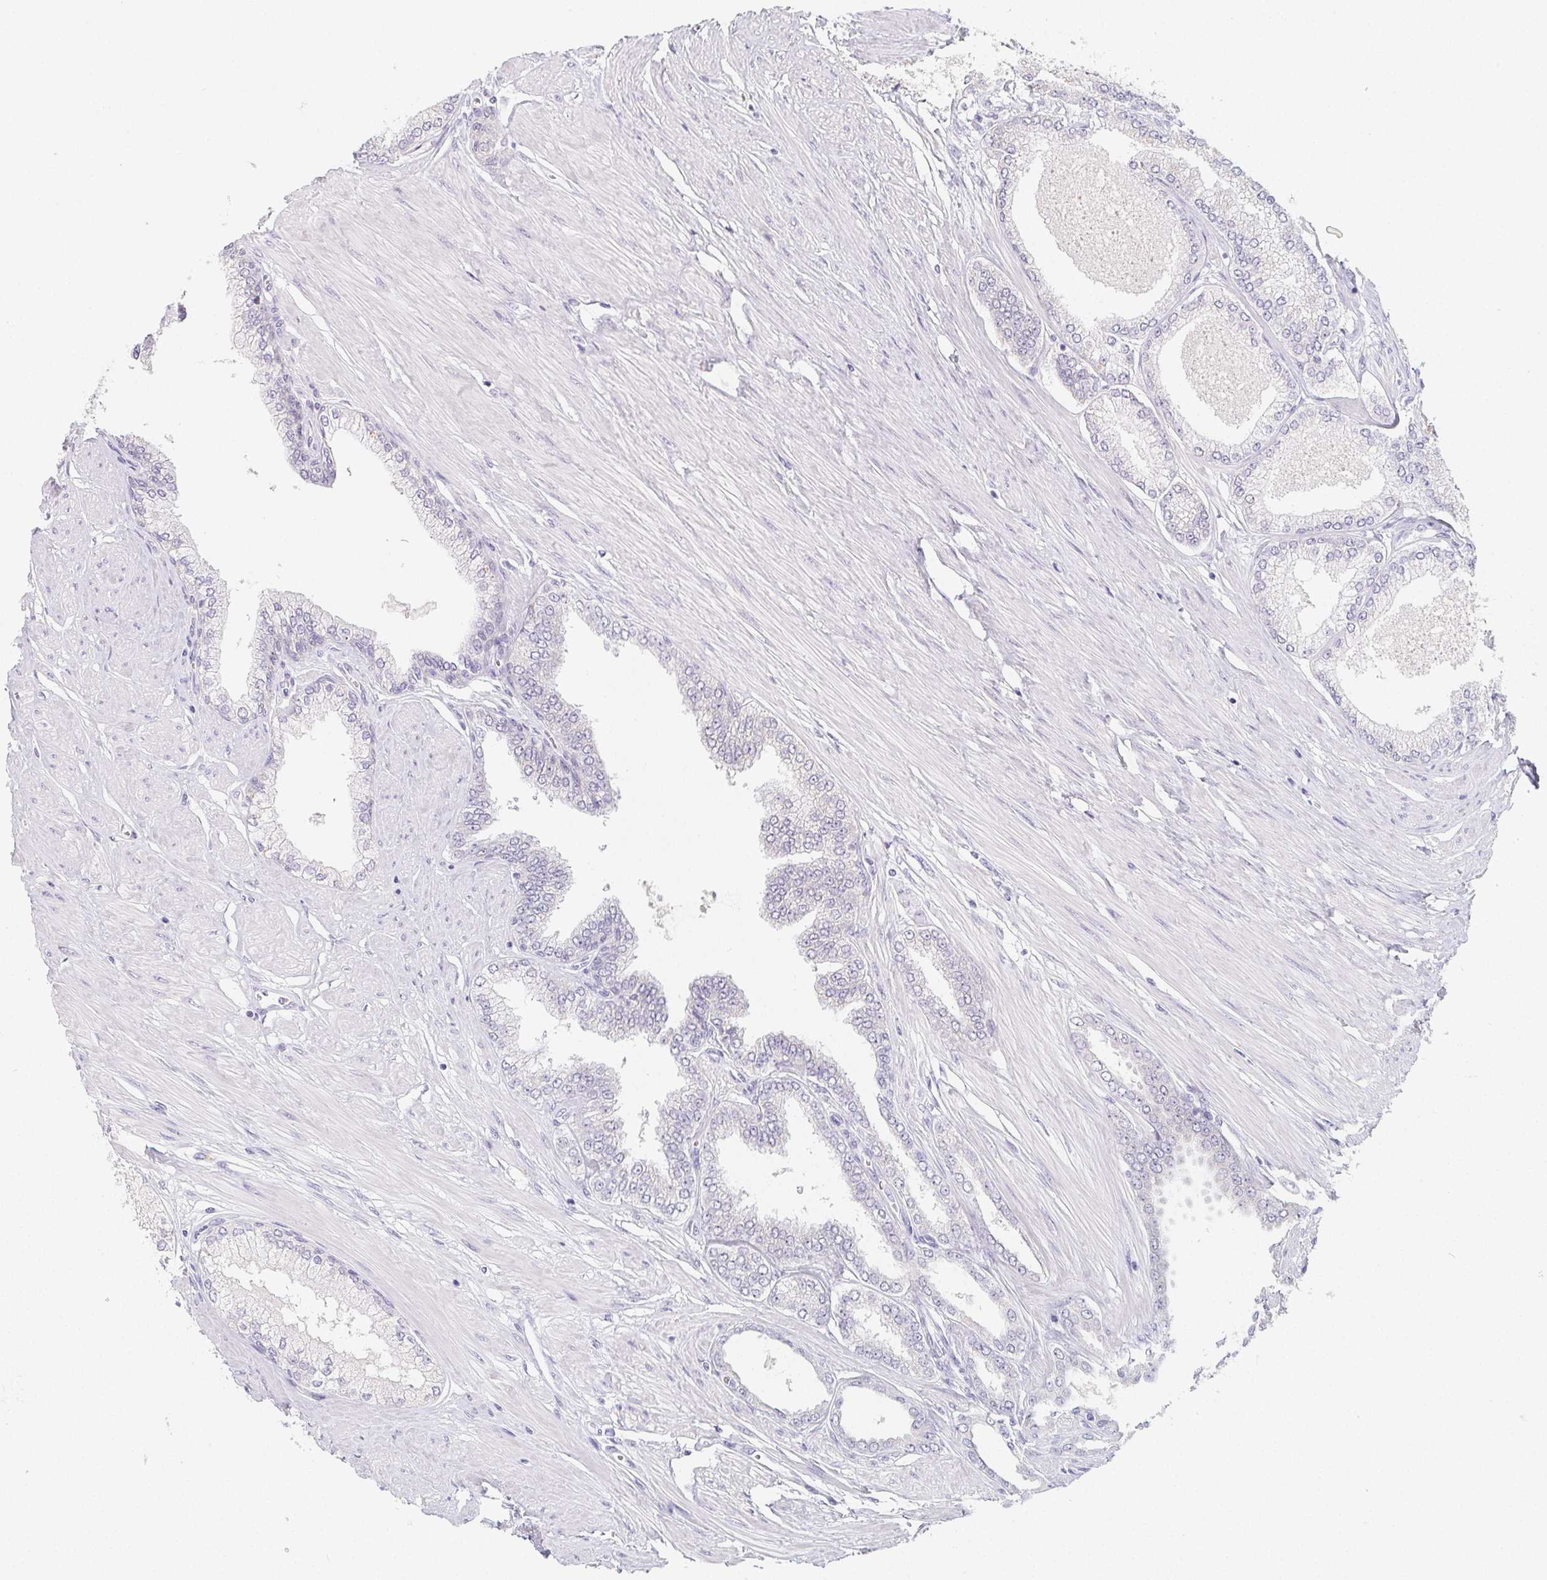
{"staining": {"intensity": "negative", "quantity": "none", "location": "none"}, "tissue": "prostate cancer", "cell_type": "Tumor cells", "image_type": "cancer", "snomed": [{"axis": "morphology", "description": "Adenocarcinoma, Low grade"}, {"axis": "topography", "description": "Prostate"}], "caption": "Immunohistochemical staining of human prostate cancer shows no significant positivity in tumor cells.", "gene": "GLIPR1L1", "patient": {"sex": "male", "age": 55}}